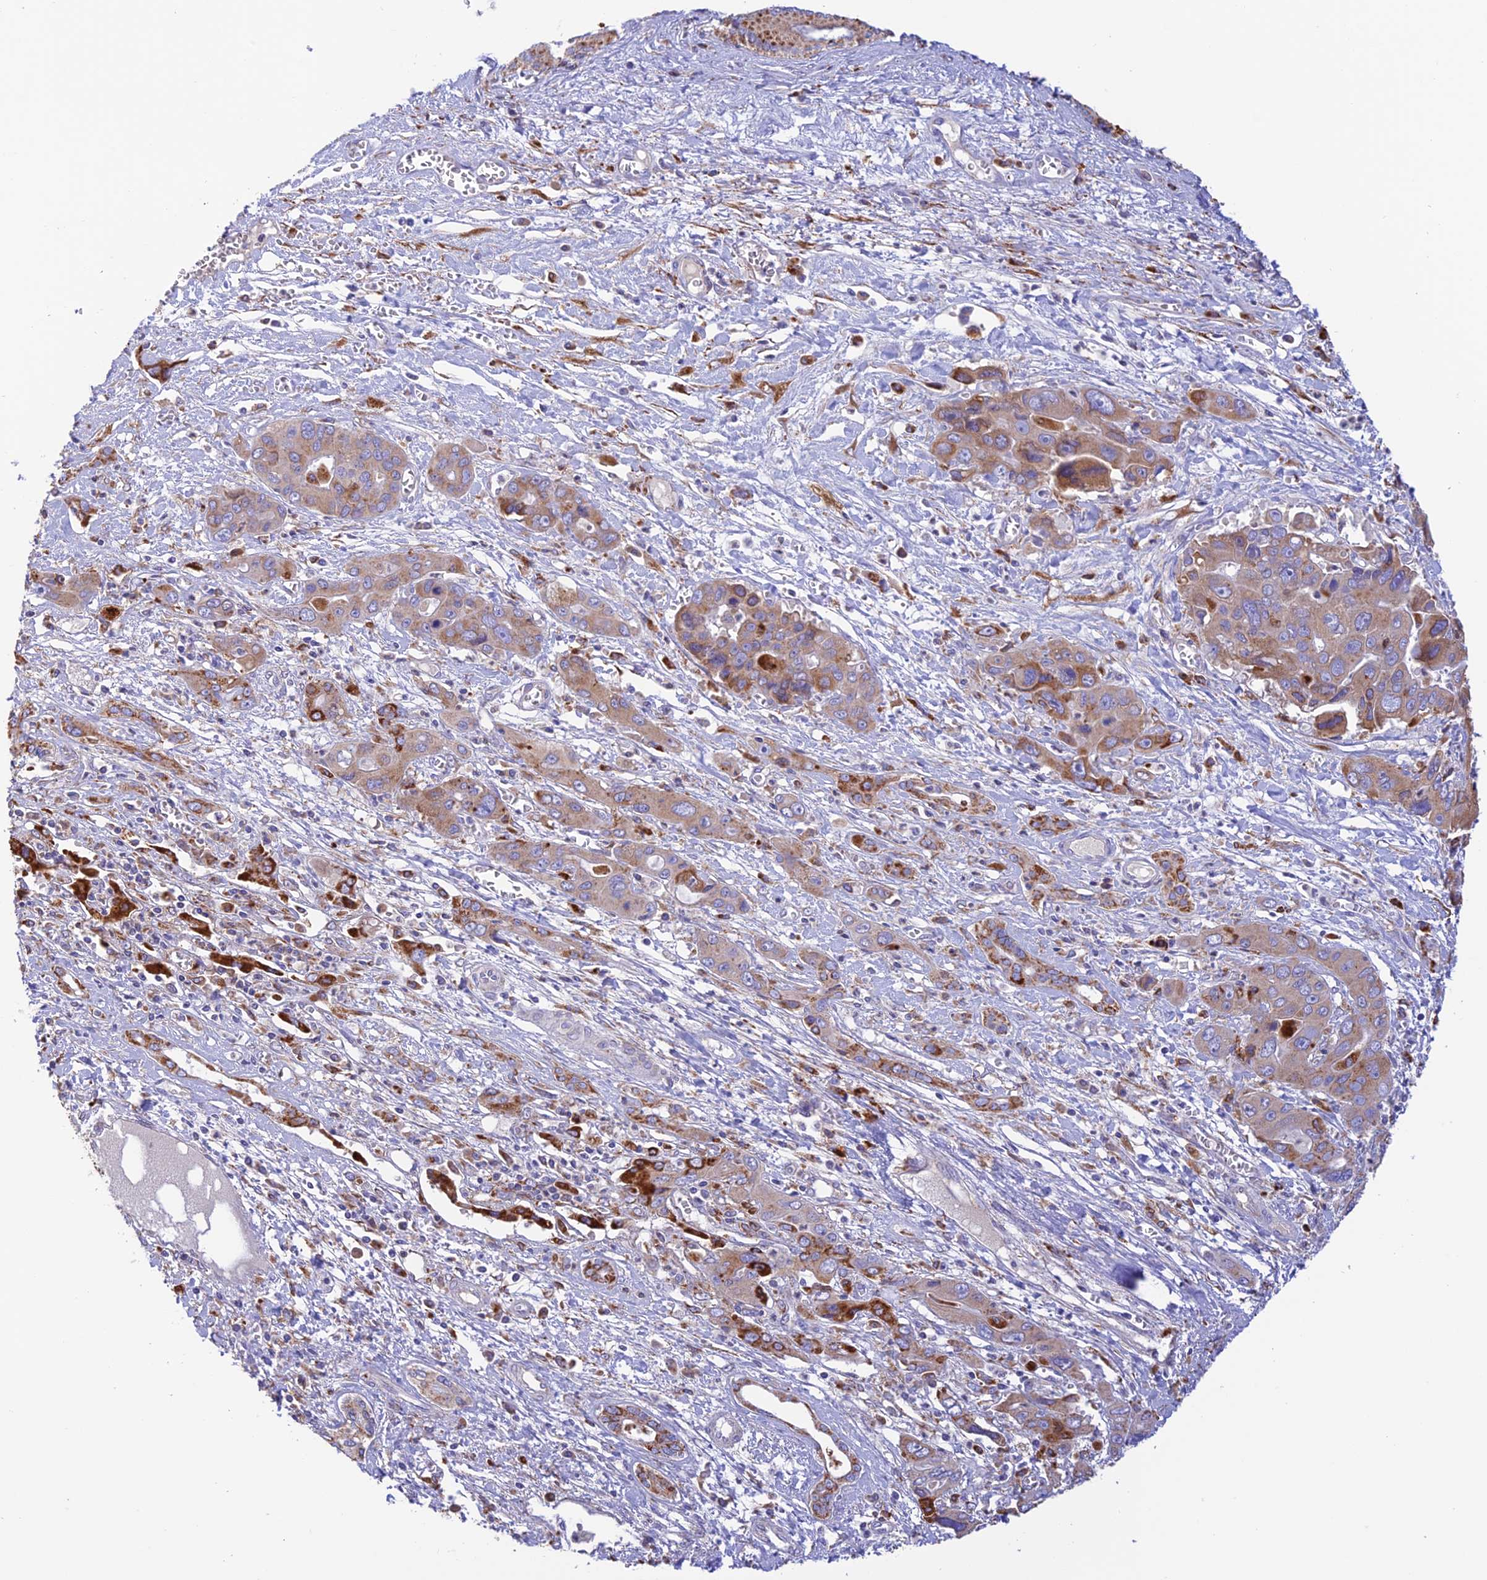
{"staining": {"intensity": "moderate", "quantity": ">75%", "location": "cytoplasmic/membranous"}, "tissue": "liver cancer", "cell_type": "Tumor cells", "image_type": "cancer", "snomed": [{"axis": "morphology", "description": "Cholangiocarcinoma"}, {"axis": "topography", "description": "Liver"}], "caption": "The photomicrograph shows immunohistochemical staining of liver cholangiocarcinoma. There is moderate cytoplasmic/membranous positivity is appreciated in about >75% of tumor cells. (DAB (3,3'-diaminobenzidine) = brown stain, brightfield microscopy at high magnification).", "gene": "VKORC1", "patient": {"sex": "male", "age": 67}}